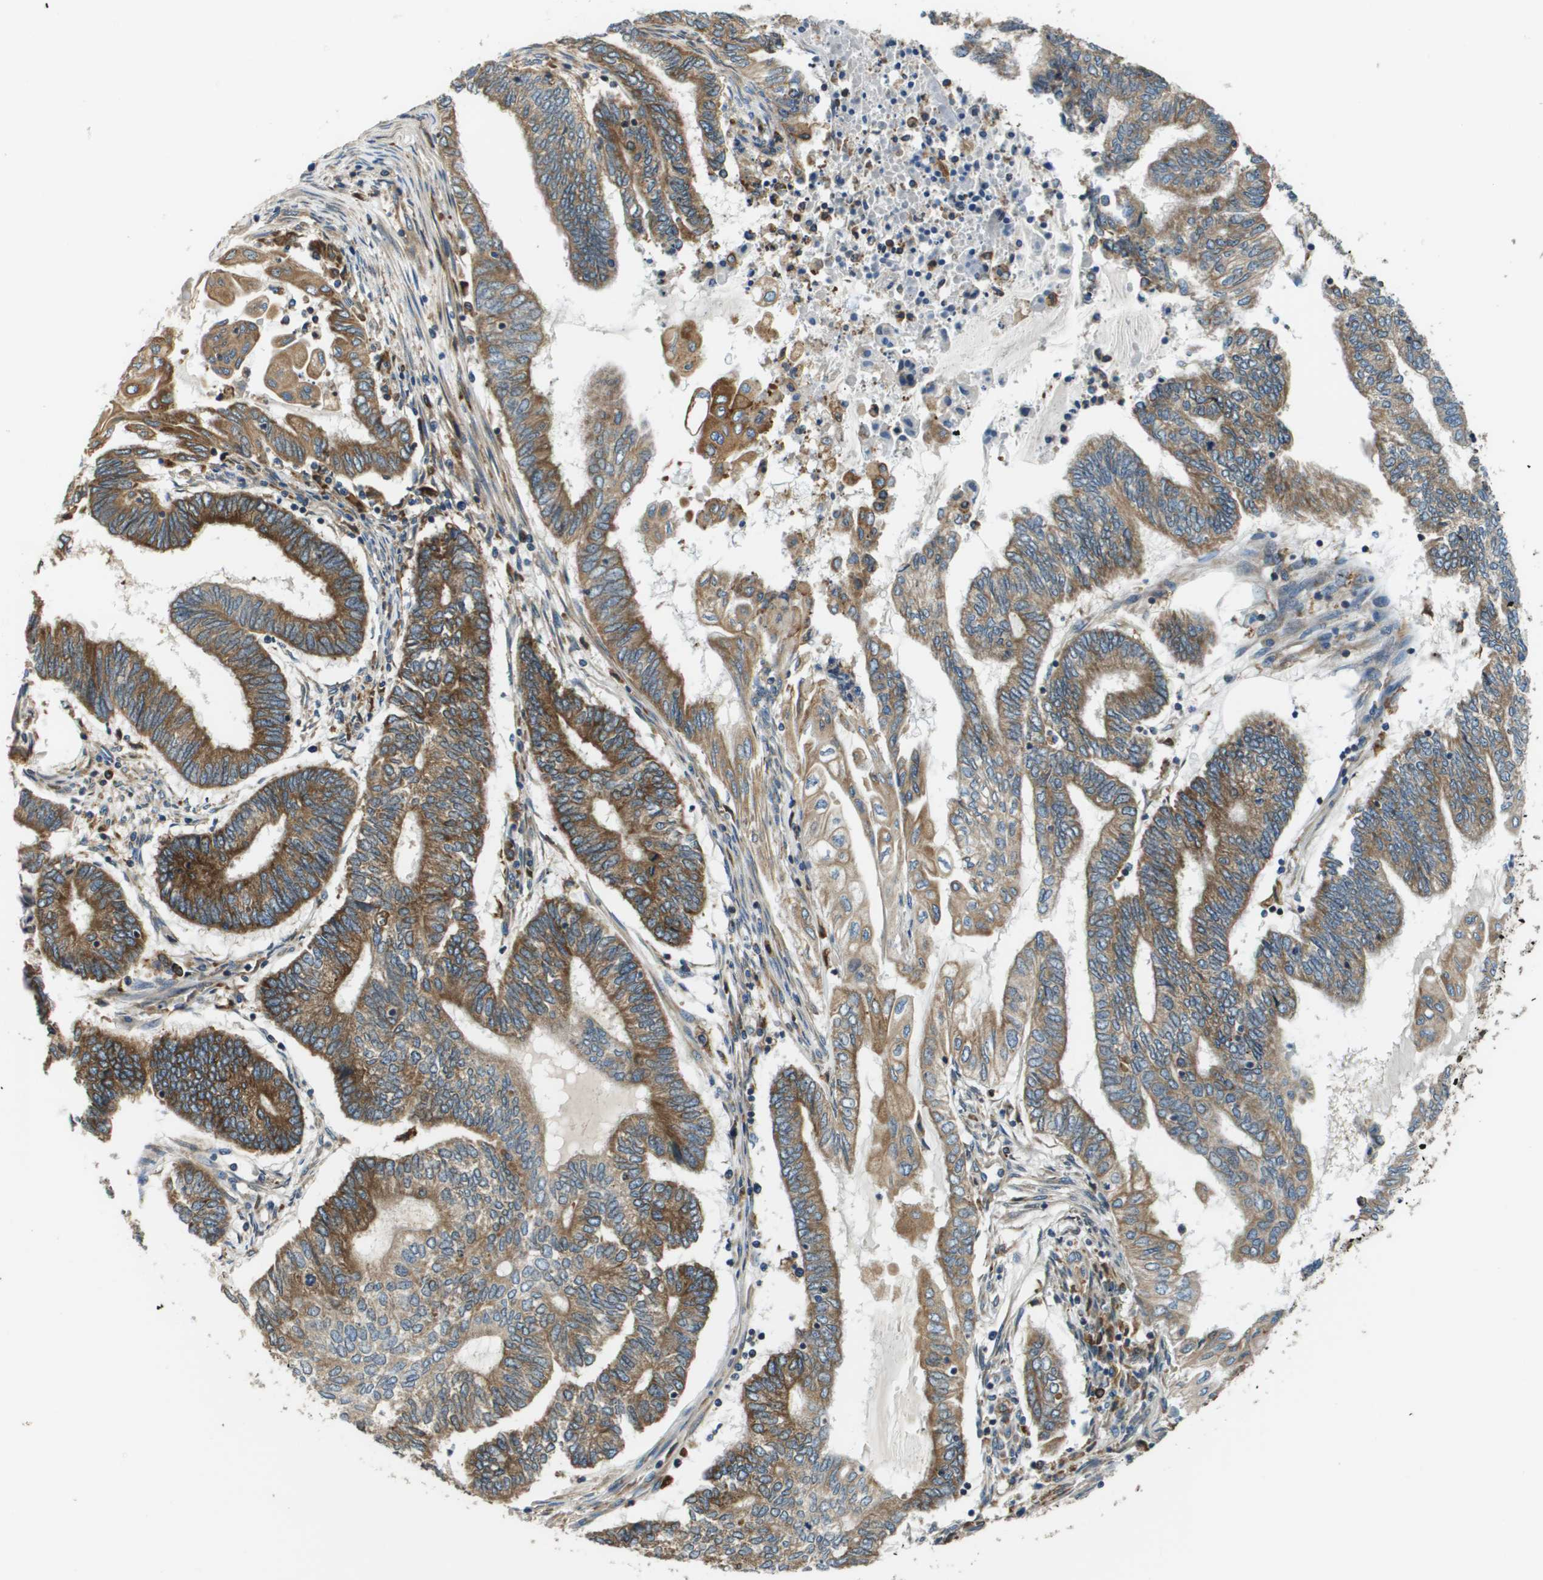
{"staining": {"intensity": "moderate", "quantity": ">75%", "location": "cytoplasmic/membranous"}, "tissue": "endometrial cancer", "cell_type": "Tumor cells", "image_type": "cancer", "snomed": [{"axis": "morphology", "description": "Adenocarcinoma, NOS"}, {"axis": "topography", "description": "Uterus"}, {"axis": "topography", "description": "Endometrium"}], "caption": "Brown immunohistochemical staining in endometrial adenocarcinoma shows moderate cytoplasmic/membranous expression in approximately >75% of tumor cells.", "gene": "CNPY3", "patient": {"sex": "female", "age": 70}}